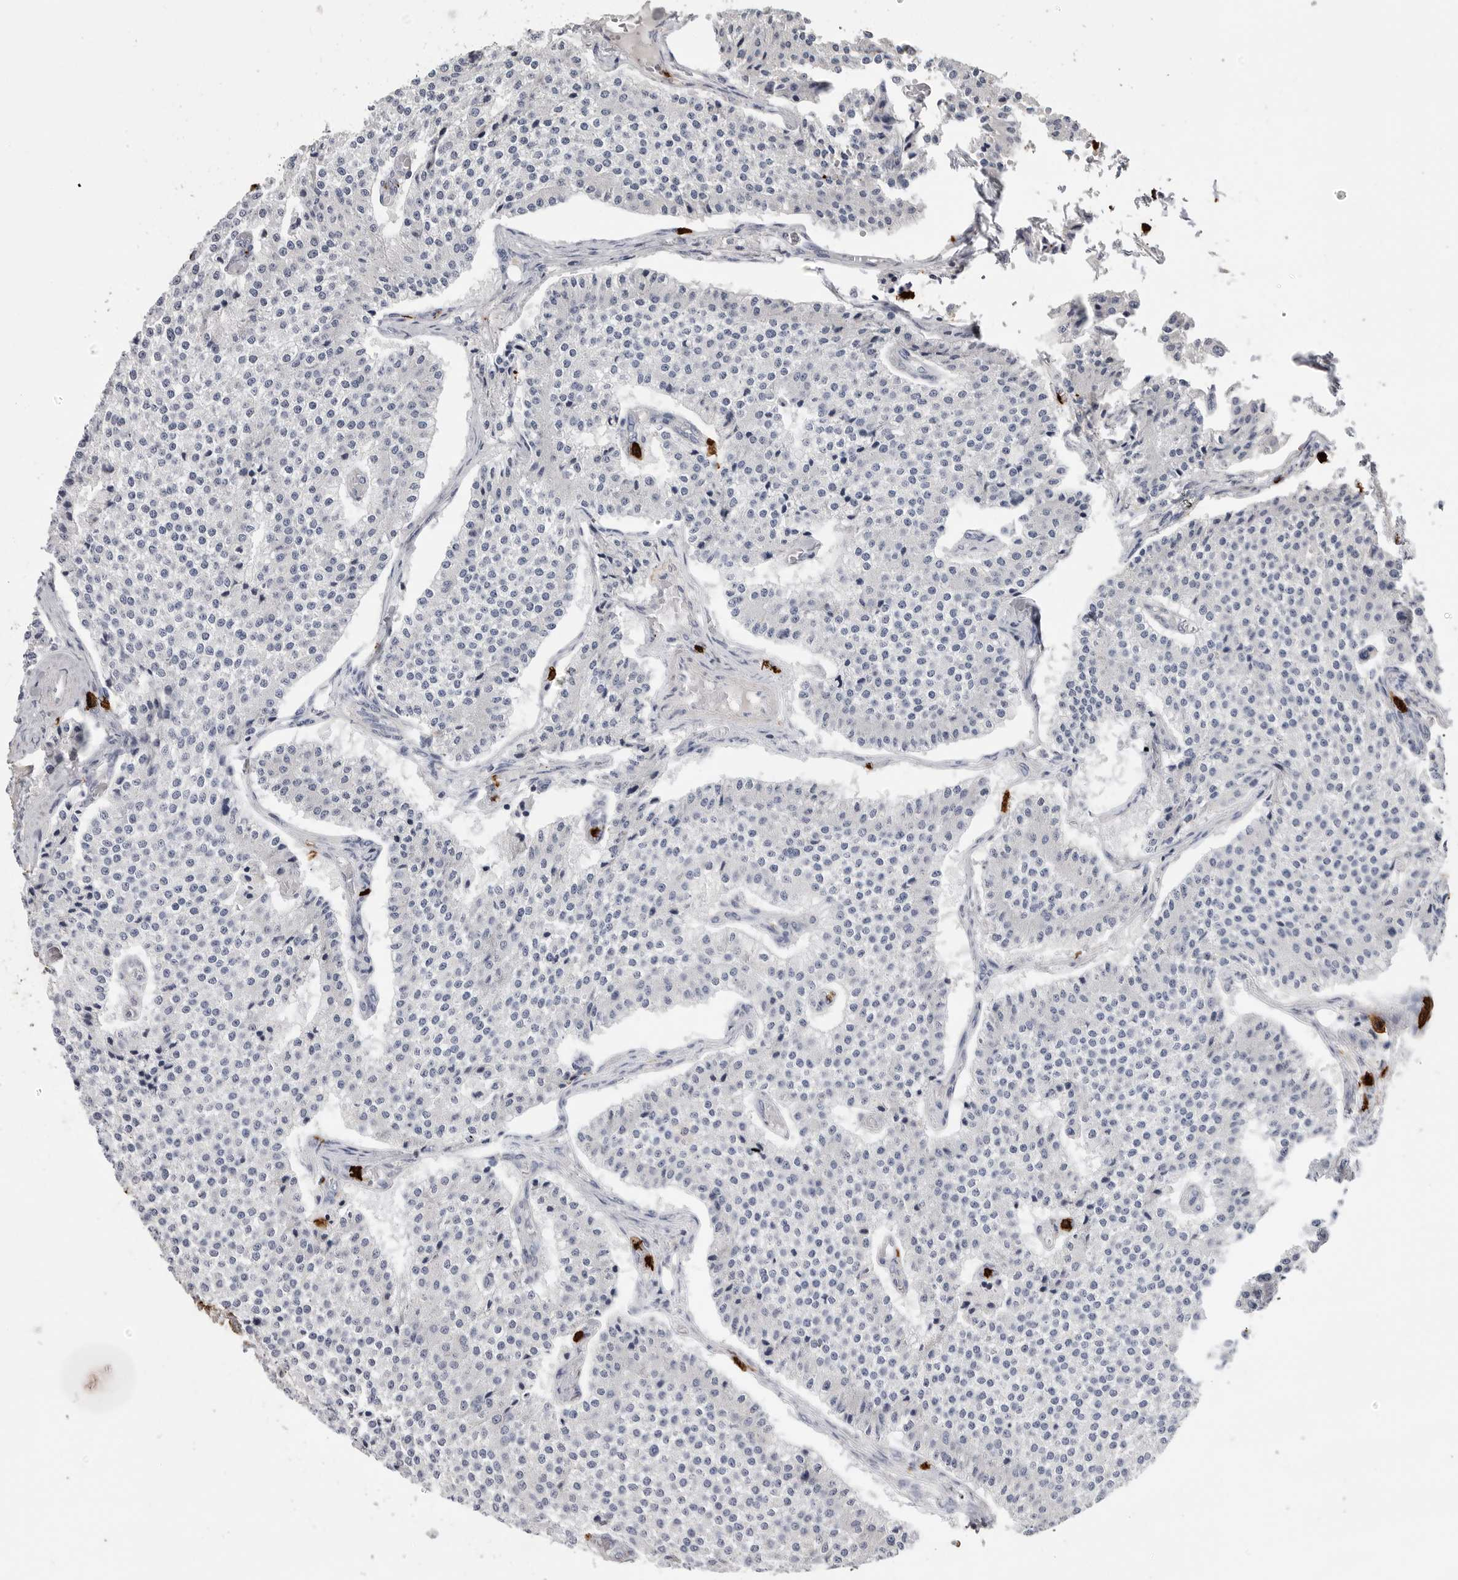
{"staining": {"intensity": "negative", "quantity": "none", "location": "none"}, "tissue": "carcinoid", "cell_type": "Tumor cells", "image_type": "cancer", "snomed": [{"axis": "morphology", "description": "Carcinoid, malignant, NOS"}, {"axis": "topography", "description": "Colon"}], "caption": "An immunohistochemistry (IHC) image of carcinoid is shown. There is no staining in tumor cells of carcinoid.", "gene": "CYB561D1", "patient": {"sex": "female", "age": 52}}